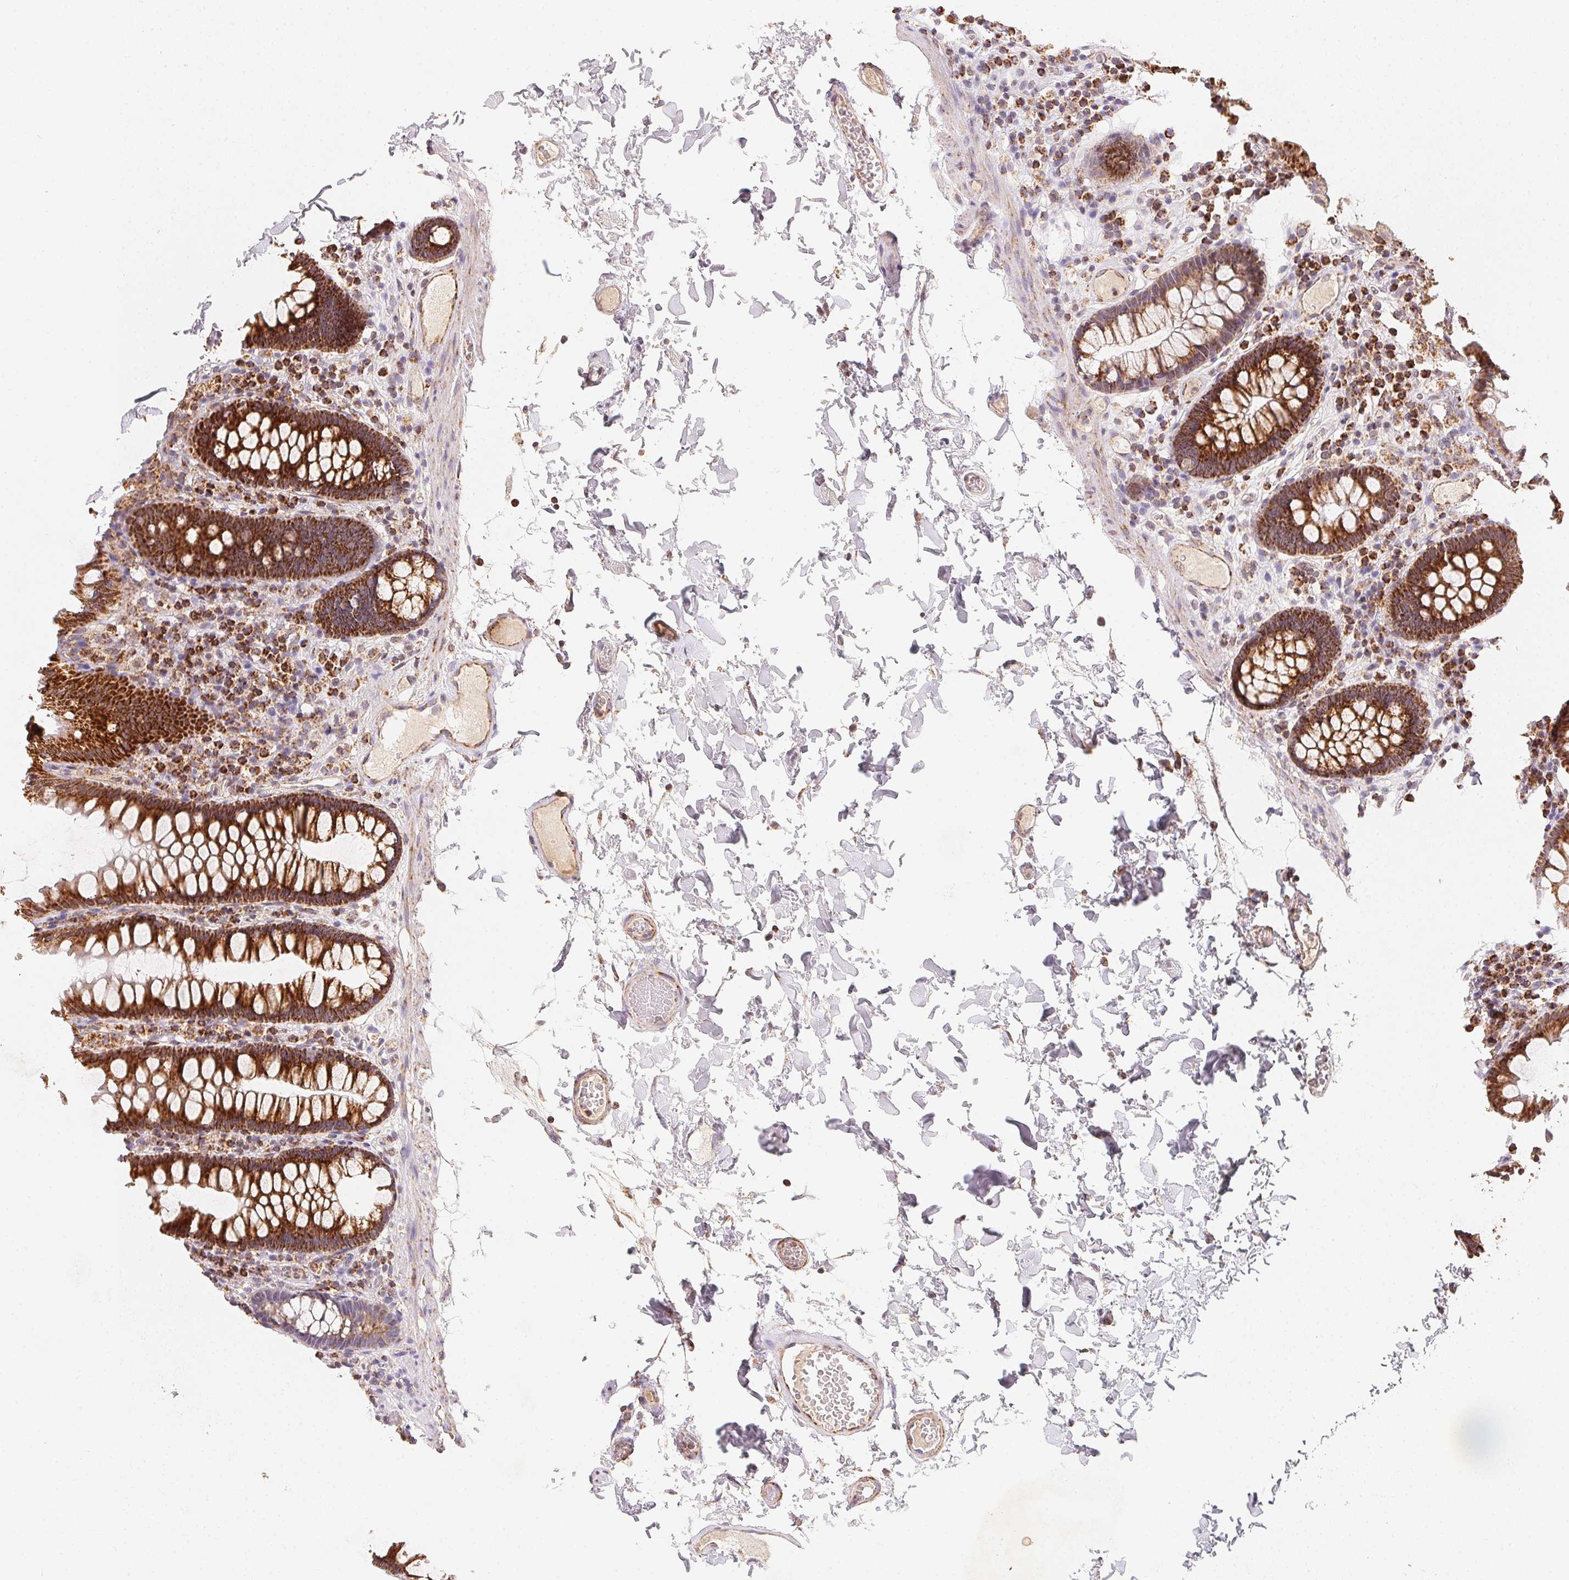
{"staining": {"intensity": "moderate", "quantity": ">75%", "location": "cytoplasmic/membranous"}, "tissue": "colon", "cell_type": "Endothelial cells", "image_type": "normal", "snomed": [{"axis": "morphology", "description": "Normal tissue, NOS"}, {"axis": "topography", "description": "Colon"}, {"axis": "topography", "description": "Peripheral nerve tissue"}], "caption": "This is a histology image of immunohistochemistry staining of normal colon, which shows moderate expression in the cytoplasmic/membranous of endothelial cells.", "gene": "NDUFS6", "patient": {"sex": "male", "age": 84}}